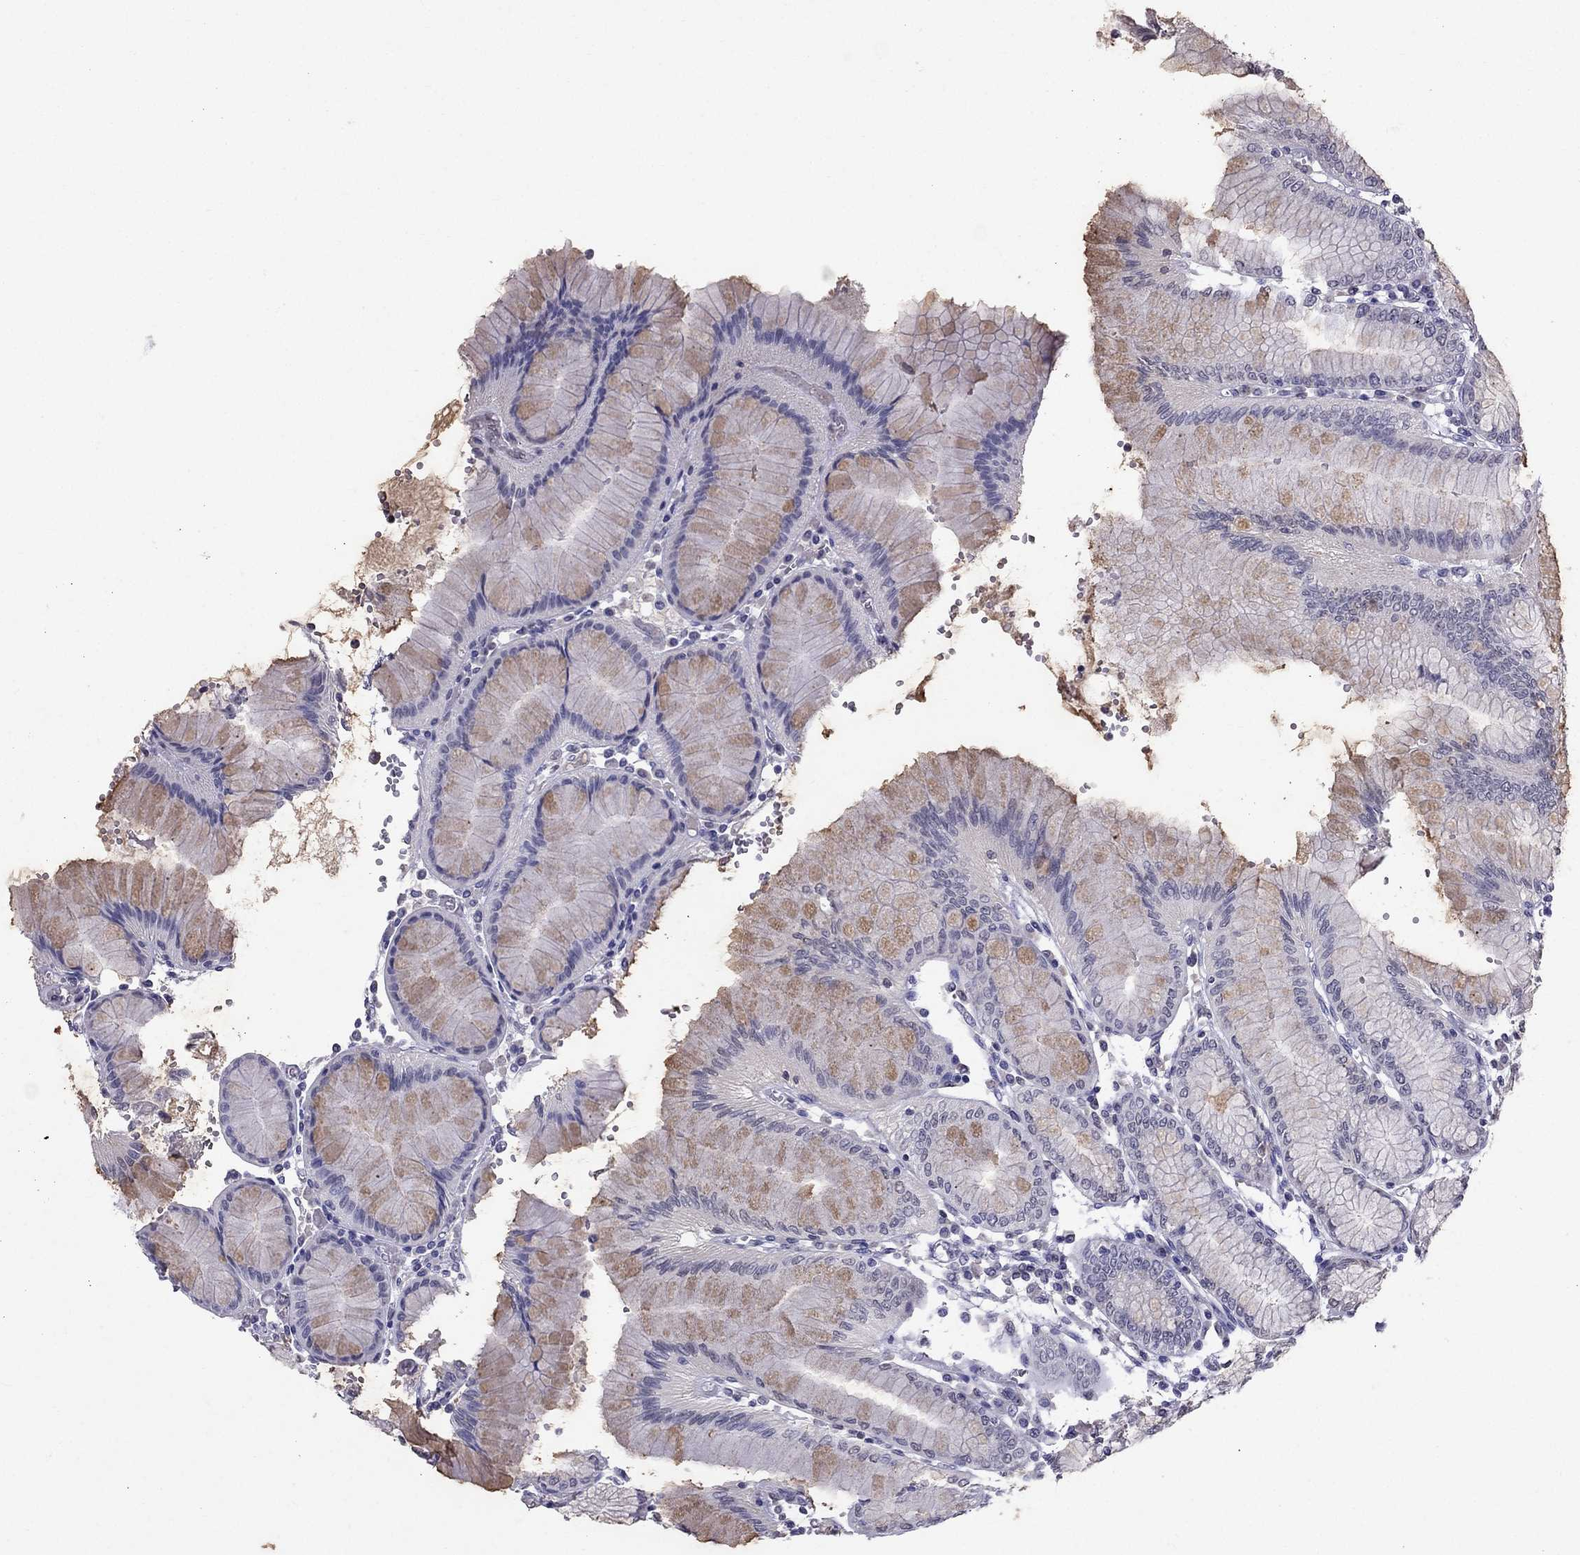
{"staining": {"intensity": "weak", "quantity": "<25%", "location": "cytoplasmic/membranous"}, "tissue": "stomach", "cell_type": "Glandular cells", "image_type": "normal", "snomed": [{"axis": "morphology", "description": "Normal tissue, NOS"}, {"axis": "topography", "description": "Skeletal muscle"}, {"axis": "topography", "description": "Stomach"}], "caption": "A high-resolution histopathology image shows immunohistochemistry staining of unremarkable stomach, which shows no significant expression in glandular cells. Brightfield microscopy of immunohistochemistry stained with DAB (3,3'-diaminobenzidine) (brown) and hematoxylin (blue), captured at high magnification.", "gene": "ARHGAP11A", "patient": {"sex": "female", "age": 57}}